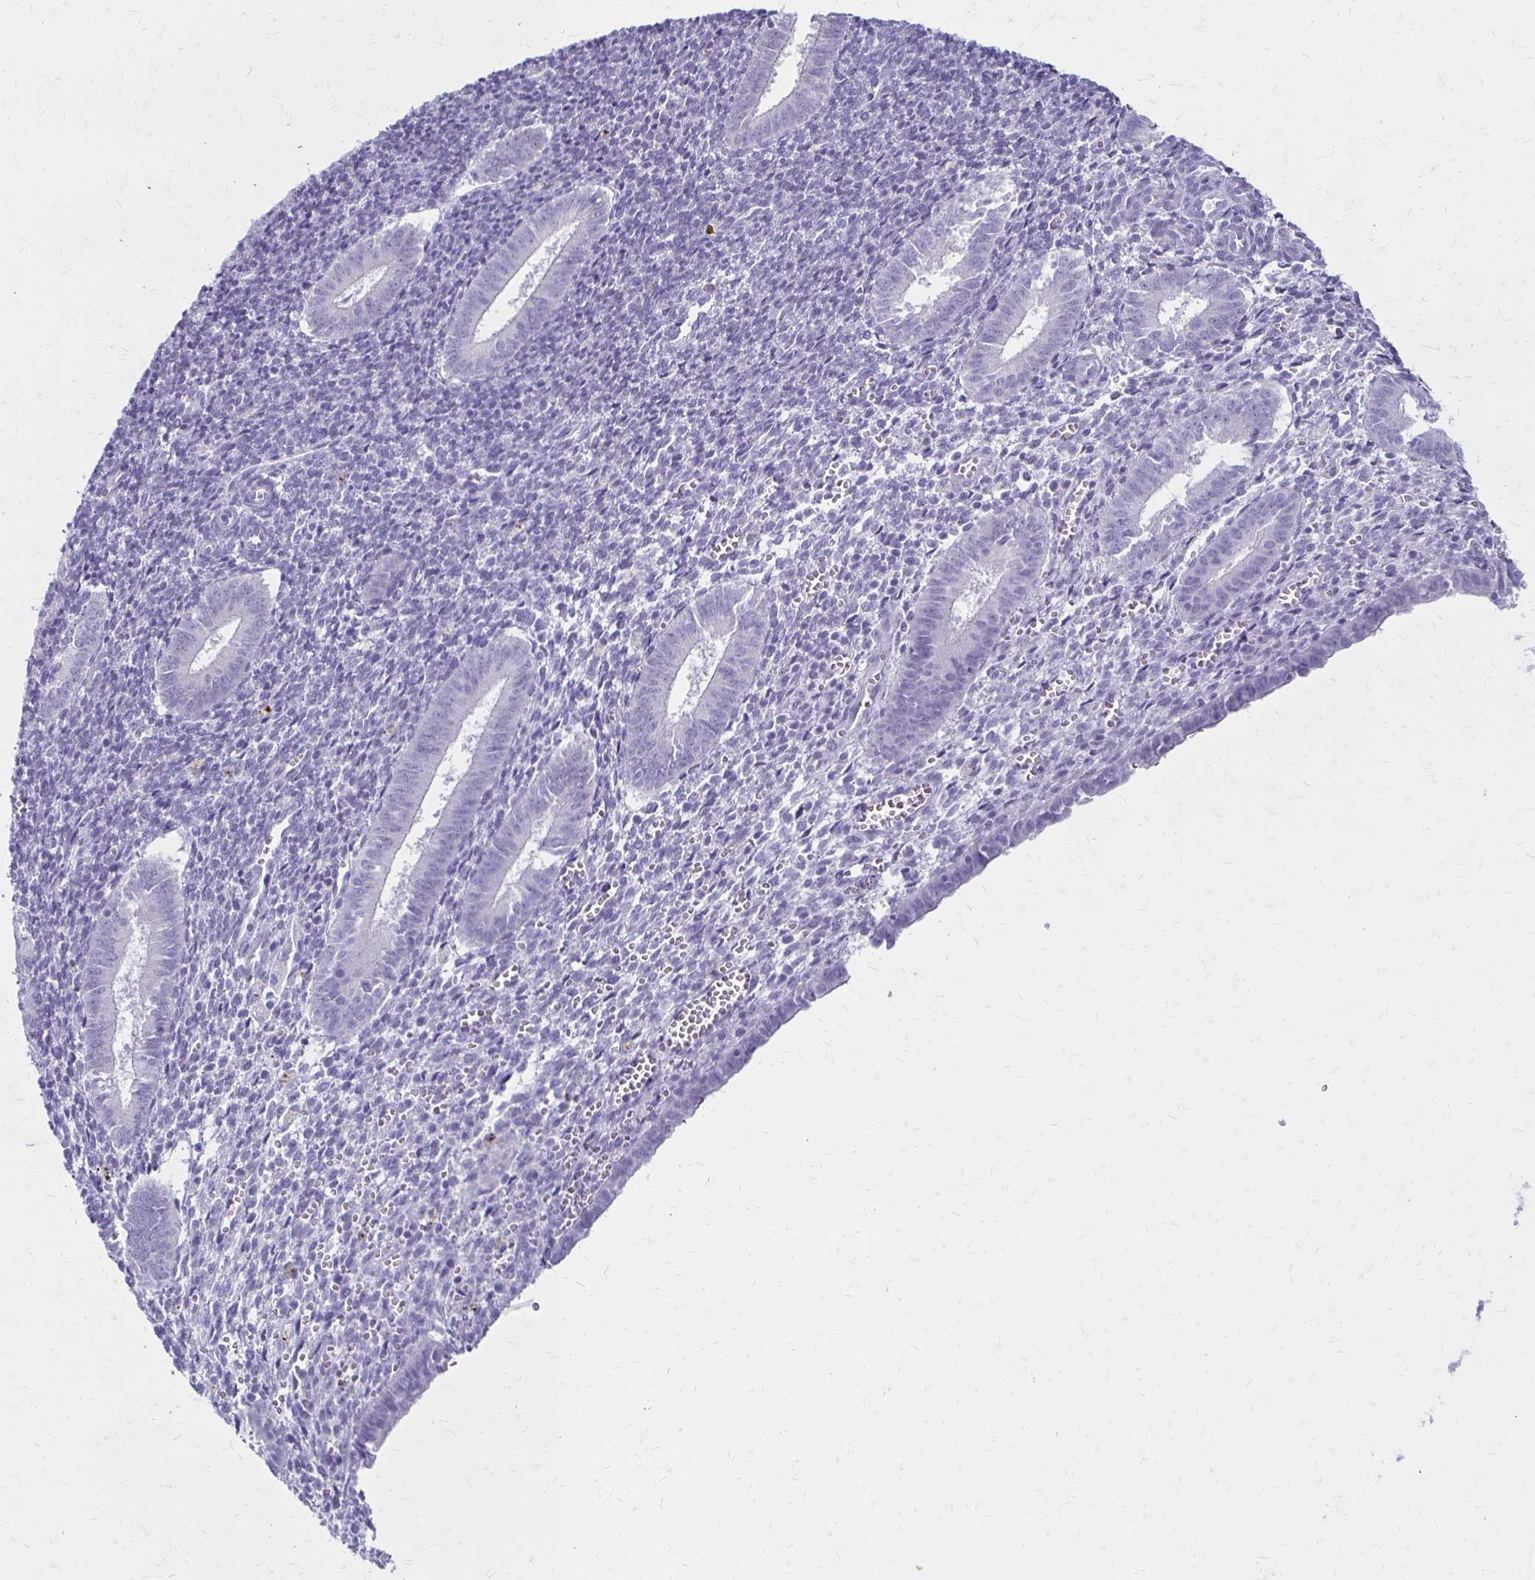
{"staining": {"intensity": "negative", "quantity": "none", "location": "none"}, "tissue": "endometrium", "cell_type": "Cells in endometrial stroma", "image_type": "normal", "snomed": [{"axis": "morphology", "description": "Normal tissue, NOS"}, {"axis": "topography", "description": "Endometrium"}], "caption": "This is a image of immunohistochemistry staining of normal endometrium, which shows no expression in cells in endometrial stroma. (DAB immunohistochemistry (IHC), high magnification).", "gene": "IVL", "patient": {"sex": "female", "age": 25}}